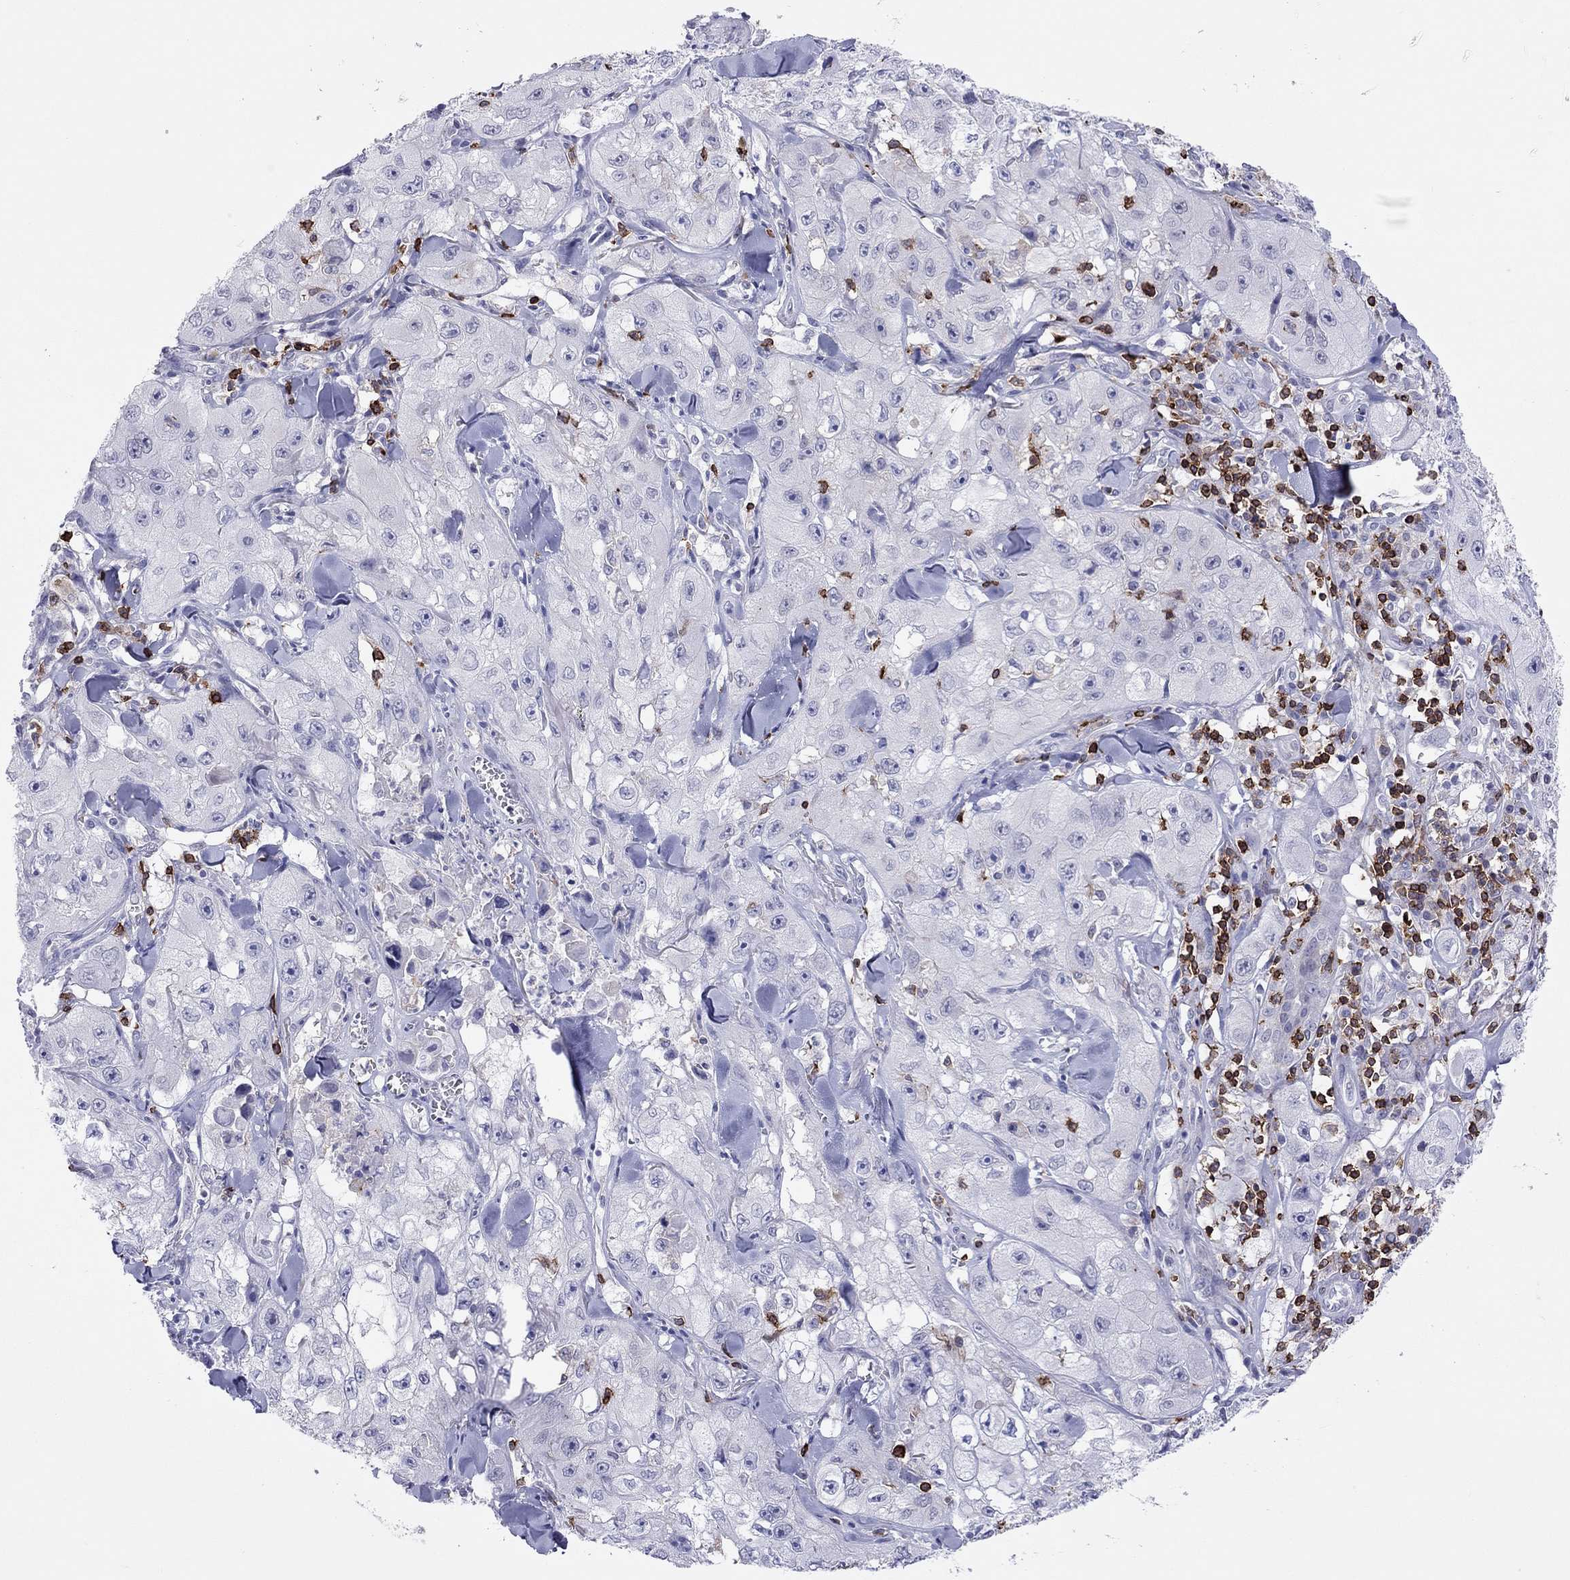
{"staining": {"intensity": "negative", "quantity": "none", "location": "none"}, "tissue": "skin cancer", "cell_type": "Tumor cells", "image_type": "cancer", "snomed": [{"axis": "morphology", "description": "Squamous cell carcinoma, NOS"}, {"axis": "topography", "description": "Skin"}, {"axis": "topography", "description": "Subcutis"}], "caption": "There is no significant expression in tumor cells of squamous cell carcinoma (skin). (Brightfield microscopy of DAB immunohistochemistry (IHC) at high magnification).", "gene": "MND1", "patient": {"sex": "male", "age": 73}}